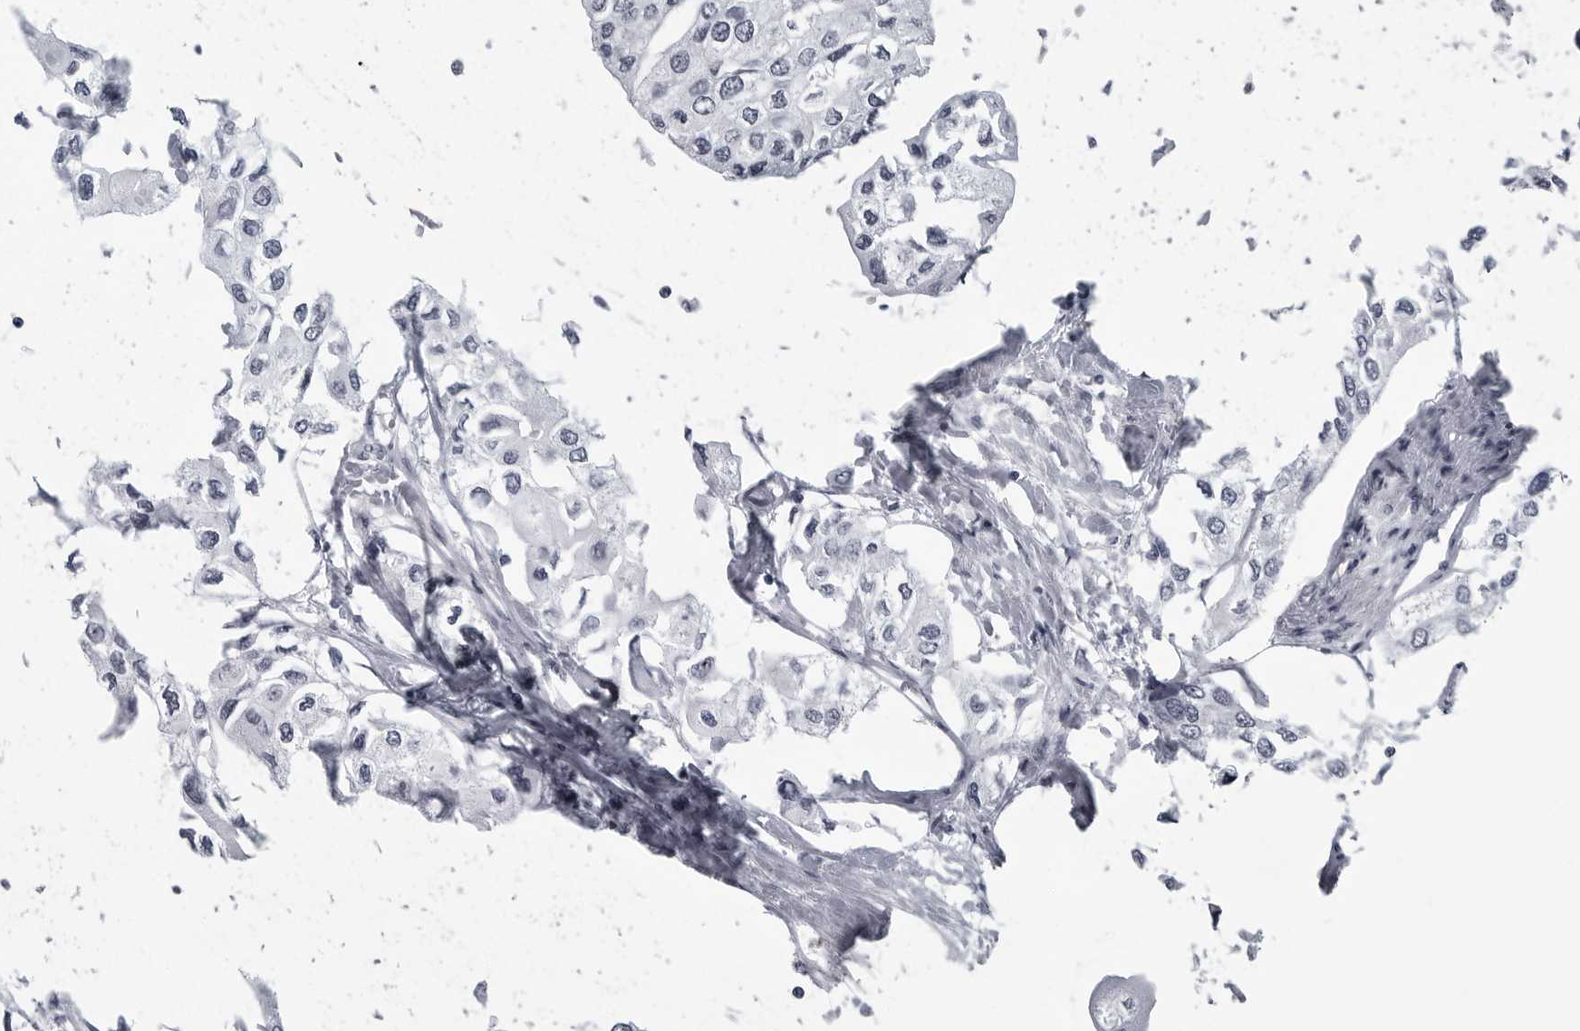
{"staining": {"intensity": "negative", "quantity": "none", "location": "none"}, "tissue": "urothelial cancer", "cell_type": "Tumor cells", "image_type": "cancer", "snomed": [{"axis": "morphology", "description": "Urothelial carcinoma, High grade"}, {"axis": "topography", "description": "Urinary bladder"}], "caption": "An image of human urothelial cancer is negative for staining in tumor cells. (DAB (3,3'-diaminobenzidine) immunohistochemistry (IHC), high magnification).", "gene": "LYSMD1", "patient": {"sex": "male", "age": 64}}